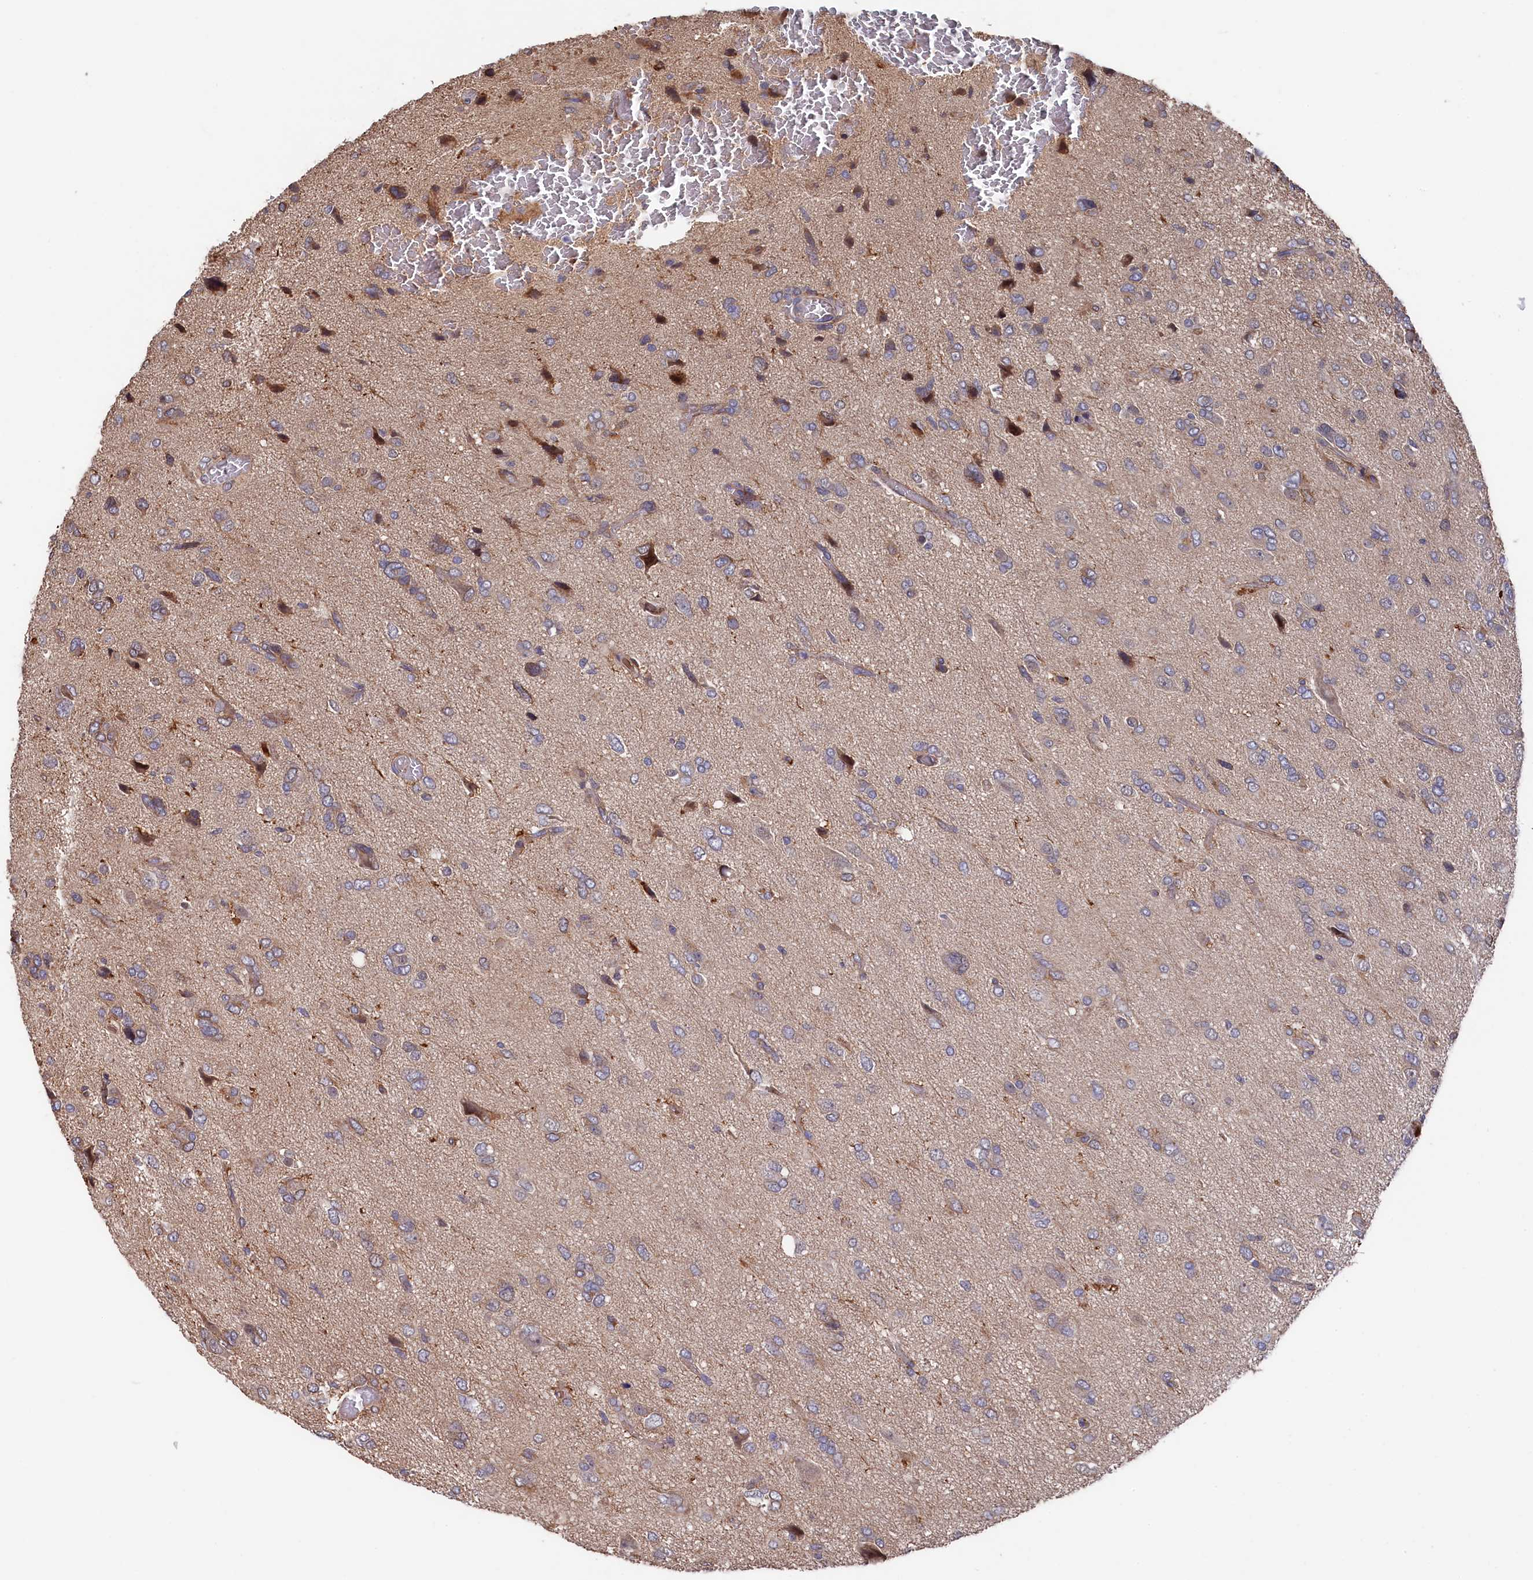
{"staining": {"intensity": "weak", "quantity": "25%-75%", "location": "cytoplasmic/membranous"}, "tissue": "glioma", "cell_type": "Tumor cells", "image_type": "cancer", "snomed": [{"axis": "morphology", "description": "Glioma, malignant, High grade"}, {"axis": "topography", "description": "Brain"}], "caption": "High-power microscopy captured an immunohistochemistry (IHC) photomicrograph of malignant high-grade glioma, revealing weak cytoplasmic/membranous expression in about 25%-75% of tumor cells.", "gene": "SLC12A4", "patient": {"sex": "female", "age": 59}}